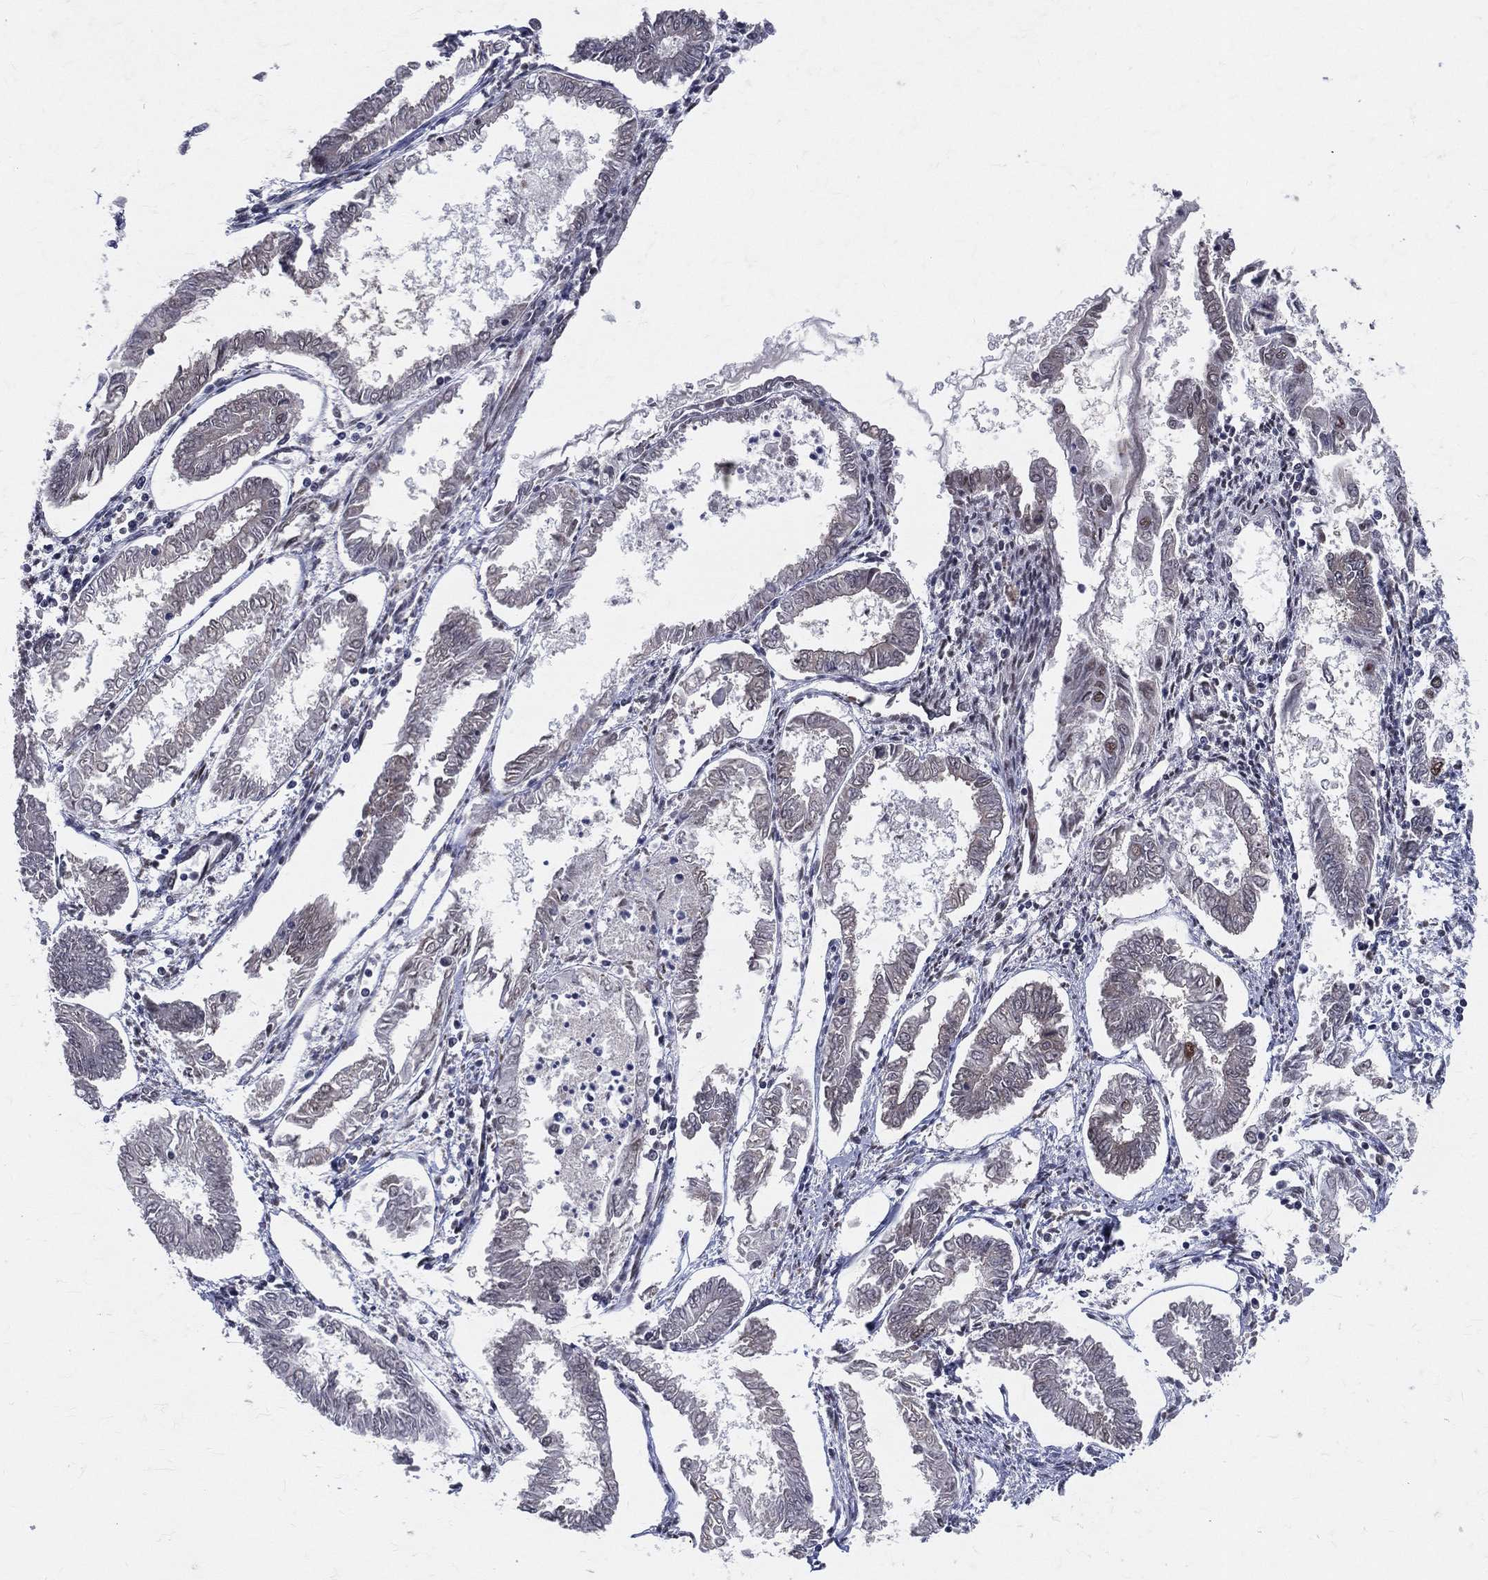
{"staining": {"intensity": "negative", "quantity": "none", "location": "none"}, "tissue": "endometrial cancer", "cell_type": "Tumor cells", "image_type": "cancer", "snomed": [{"axis": "morphology", "description": "Adenocarcinoma, NOS"}, {"axis": "topography", "description": "Endometrium"}], "caption": "Immunohistochemistry (IHC) of endometrial adenocarcinoma demonstrates no staining in tumor cells.", "gene": "CDK7", "patient": {"sex": "female", "age": 68}}